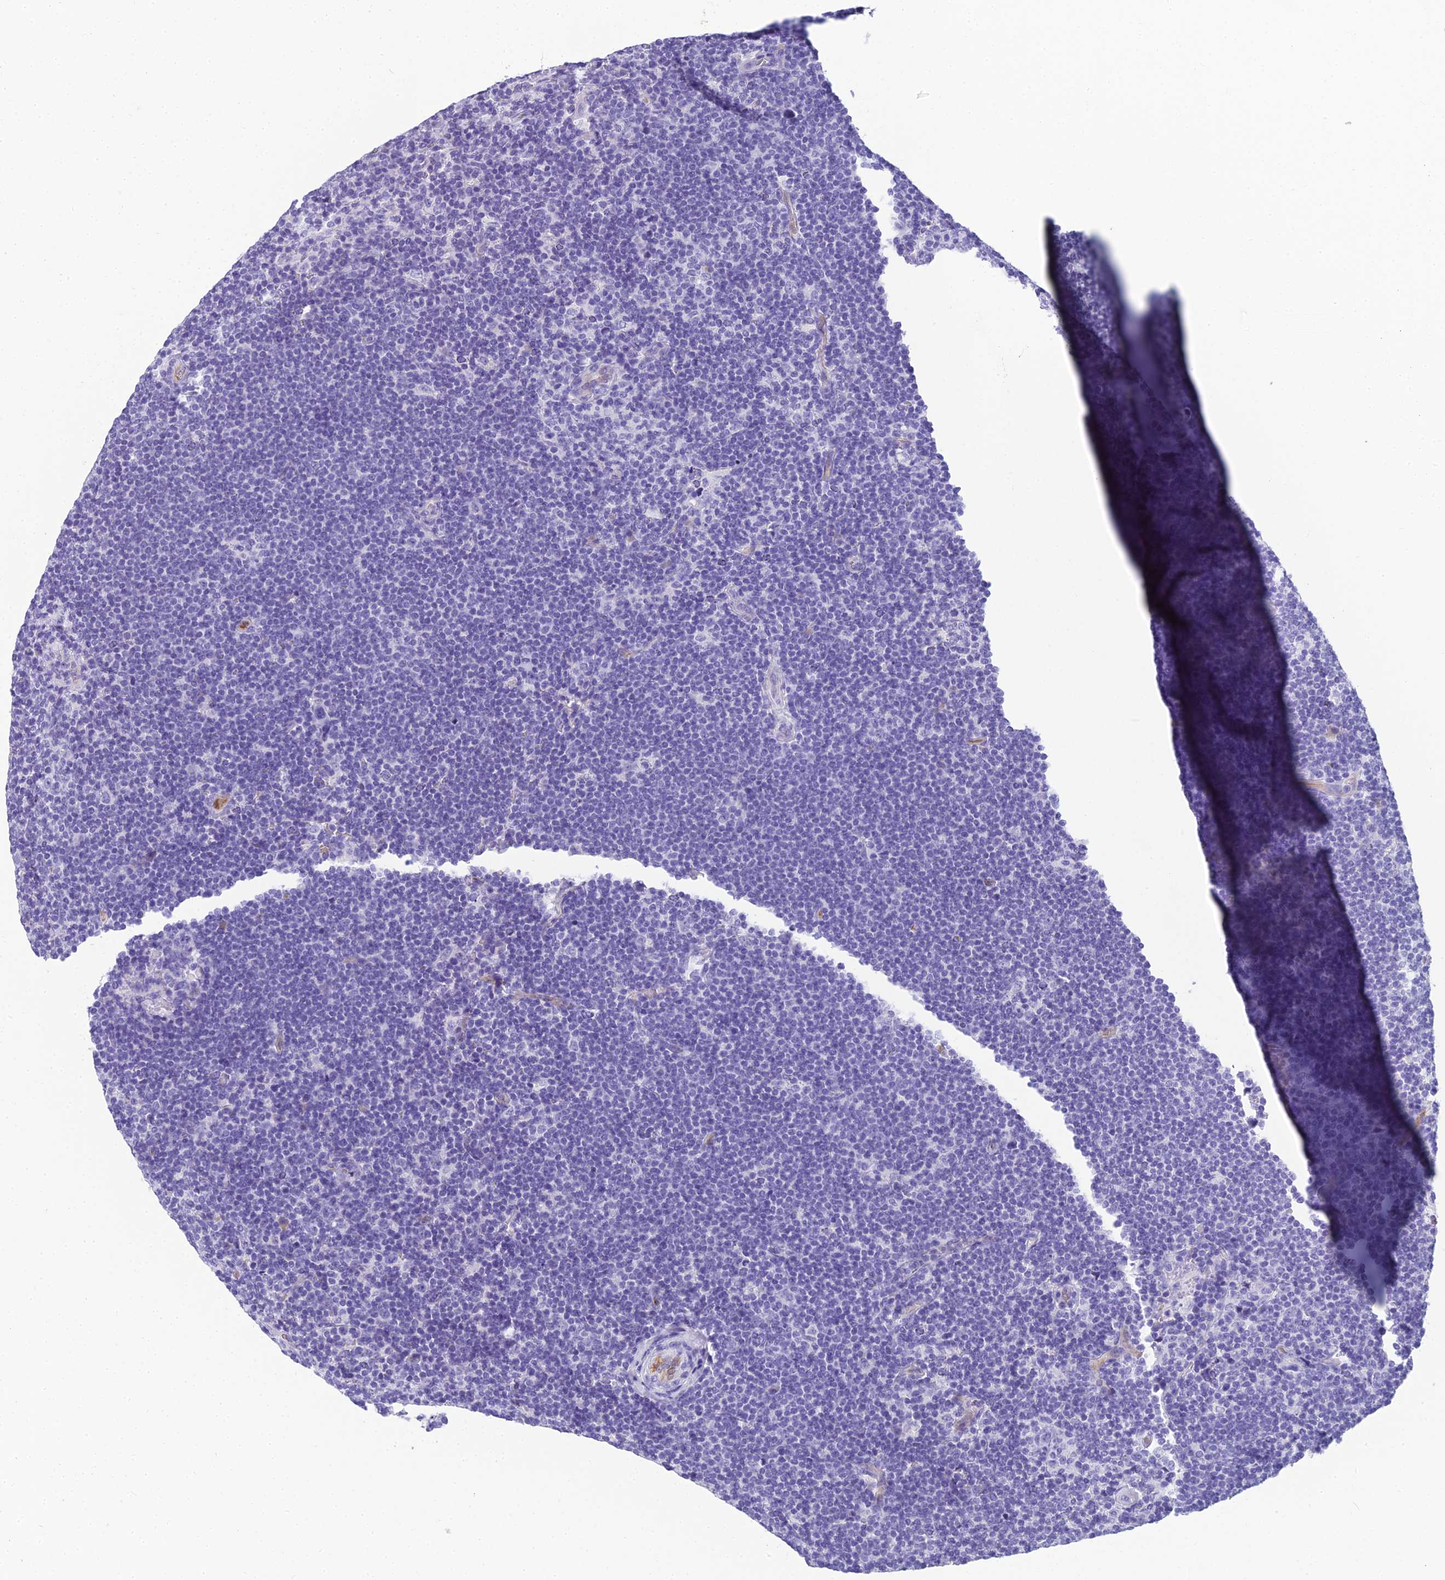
{"staining": {"intensity": "negative", "quantity": "none", "location": "none"}, "tissue": "lymphoma", "cell_type": "Tumor cells", "image_type": "cancer", "snomed": [{"axis": "morphology", "description": "Hodgkin's disease, NOS"}, {"axis": "topography", "description": "Lymph node"}], "caption": "Immunohistochemistry photomicrograph of lymphoma stained for a protein (brown), which reveals no staining in tumor cells. (IHC, brightfield microscopy, high magnification).", "gene": "NINJ1", "patient": {"sex": "female", "age": 57}}